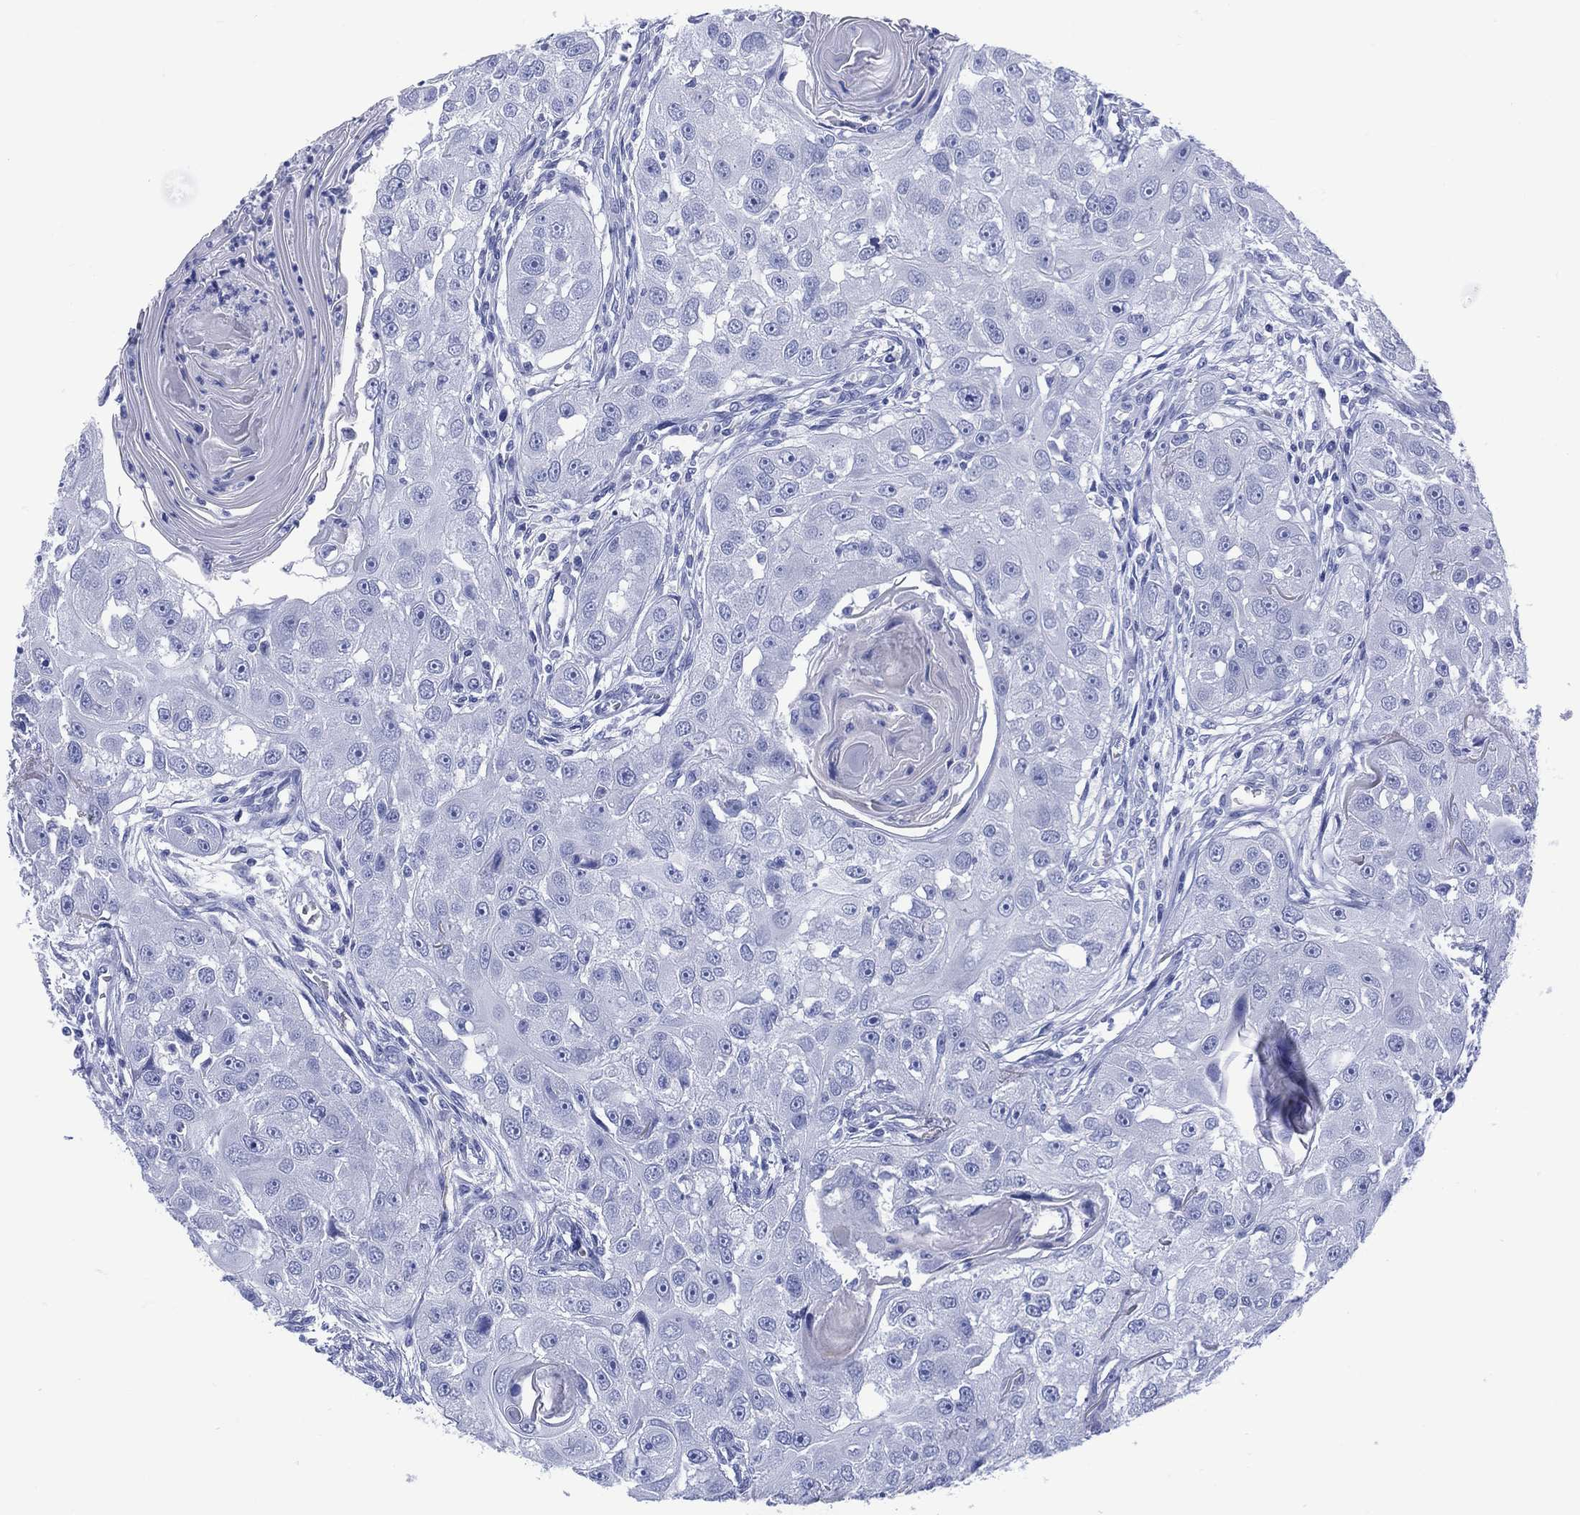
{"staining": {"intensity": "negative", "quantity": "none", "location": "none"}, "tissue": "head and neck cancer", "cell_type": "Tumor cells", "image_type": "cancer", "snomed": [{"axis": "morphology", "description": "Squamous cell carcinoma, NOS"}, {"axis": "topography", "description": "Head-Neck"}], "caption": "High magnification brightfield microscopy of head and neck cancer stained with DAB (brown) and counterstained with hematoxylin (blue): tumor cells show no significant expression.", "gene": "LRRD1", "patient": {"sex": "male", "age": 51}}